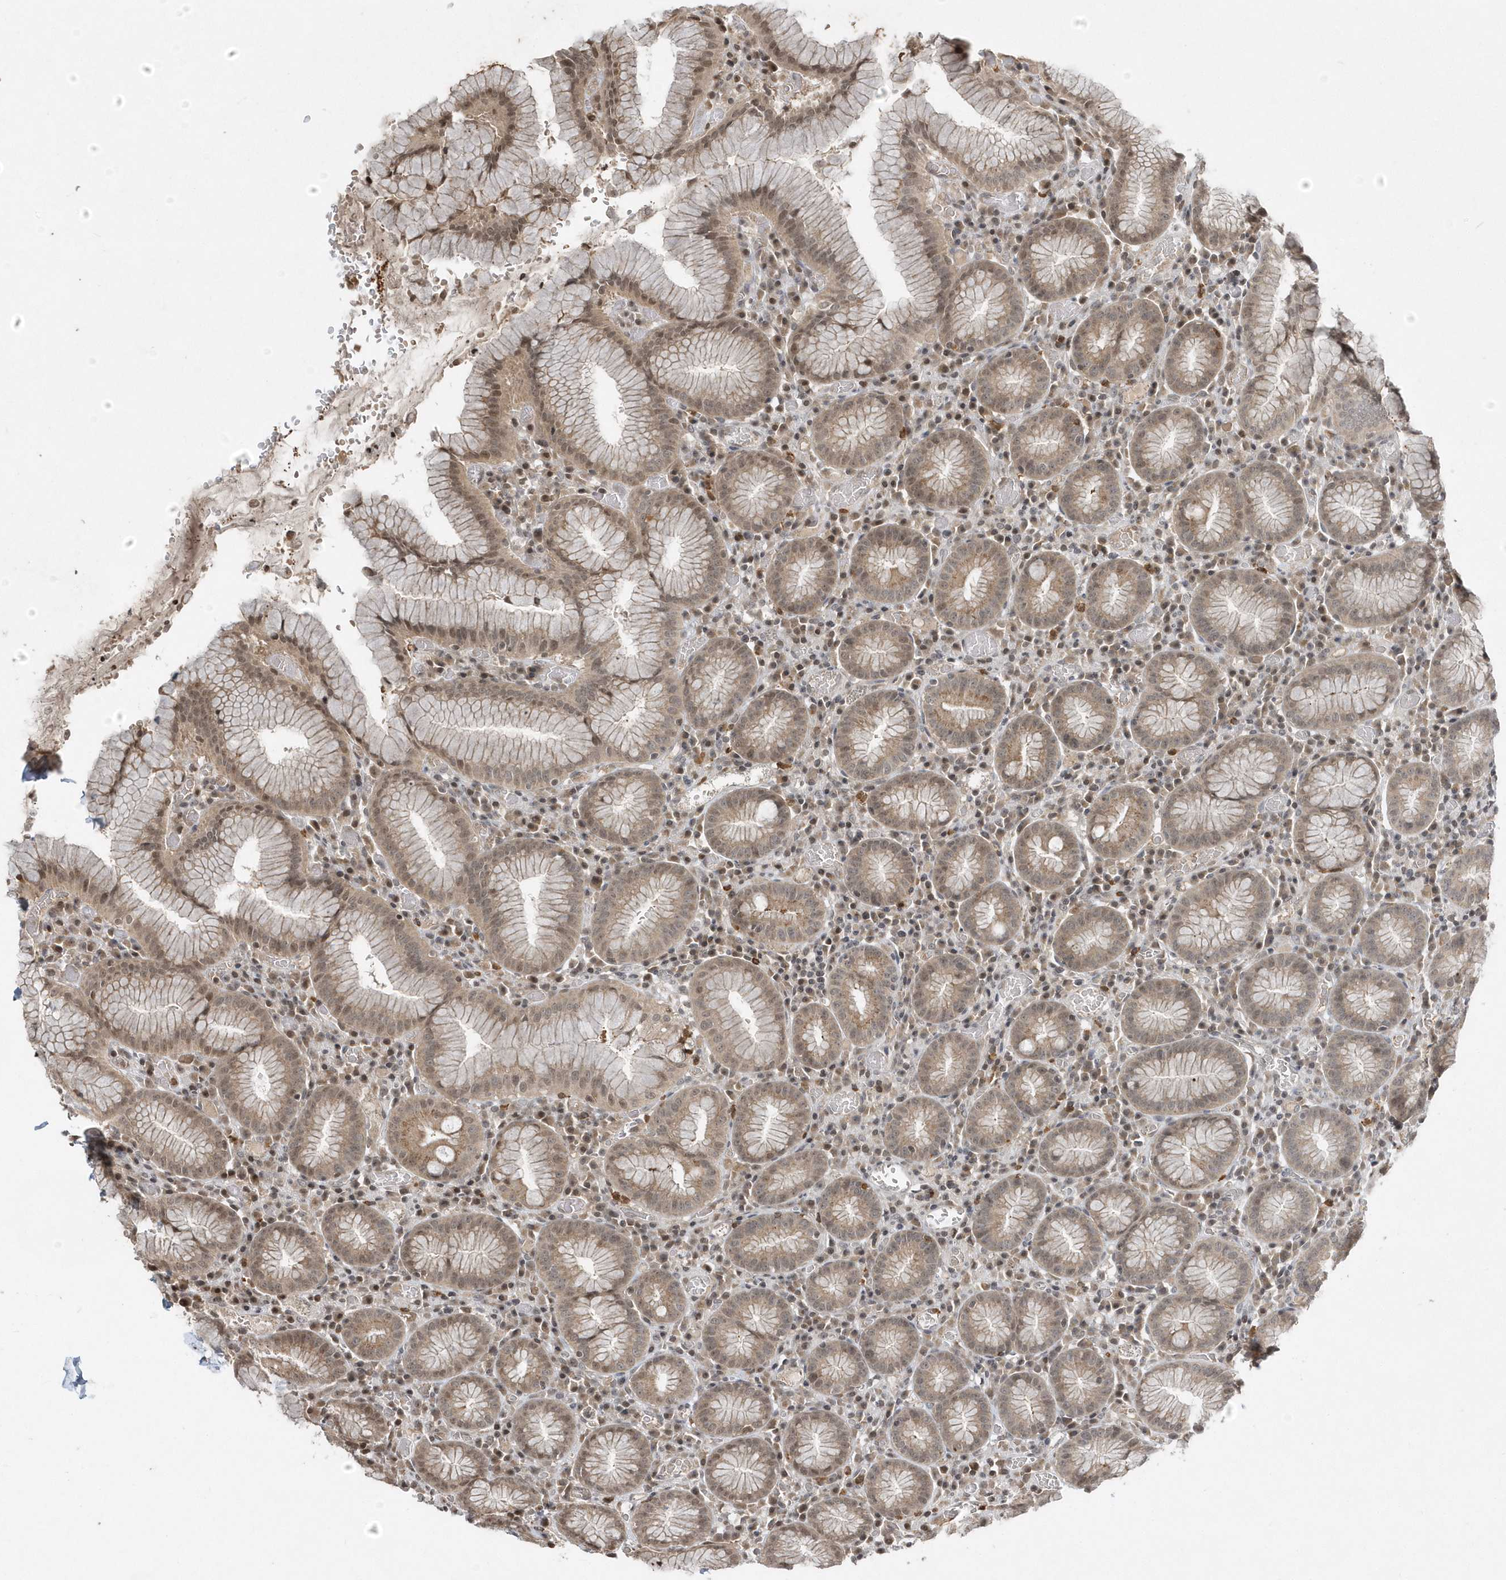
{"staining": {"intensity": "moderate", "quantity": ">75%", "location": "cytoplasmic/membranous,nuclear"}, "tissue": "stomach", "cell_type": "Glandular cells", "image_type": "normal", "snomed": [{"axis": "morphology", "description": "Normal tissue, NOS"}, {"axis": "topography", "description": "Stomach"}], "caption": "IHC histopathology image of unremarkable stomach: stomach stained using IHC exhibits medium levels of moderate protein expression localized specifically in the cytoplasmic/membranous,nuclear of glandular cells, appearing as a cytoplasmic/membranous,nuclear brown color.", "gene": "EIF2B1", "patient": {"sex": "male", "age": 55}}